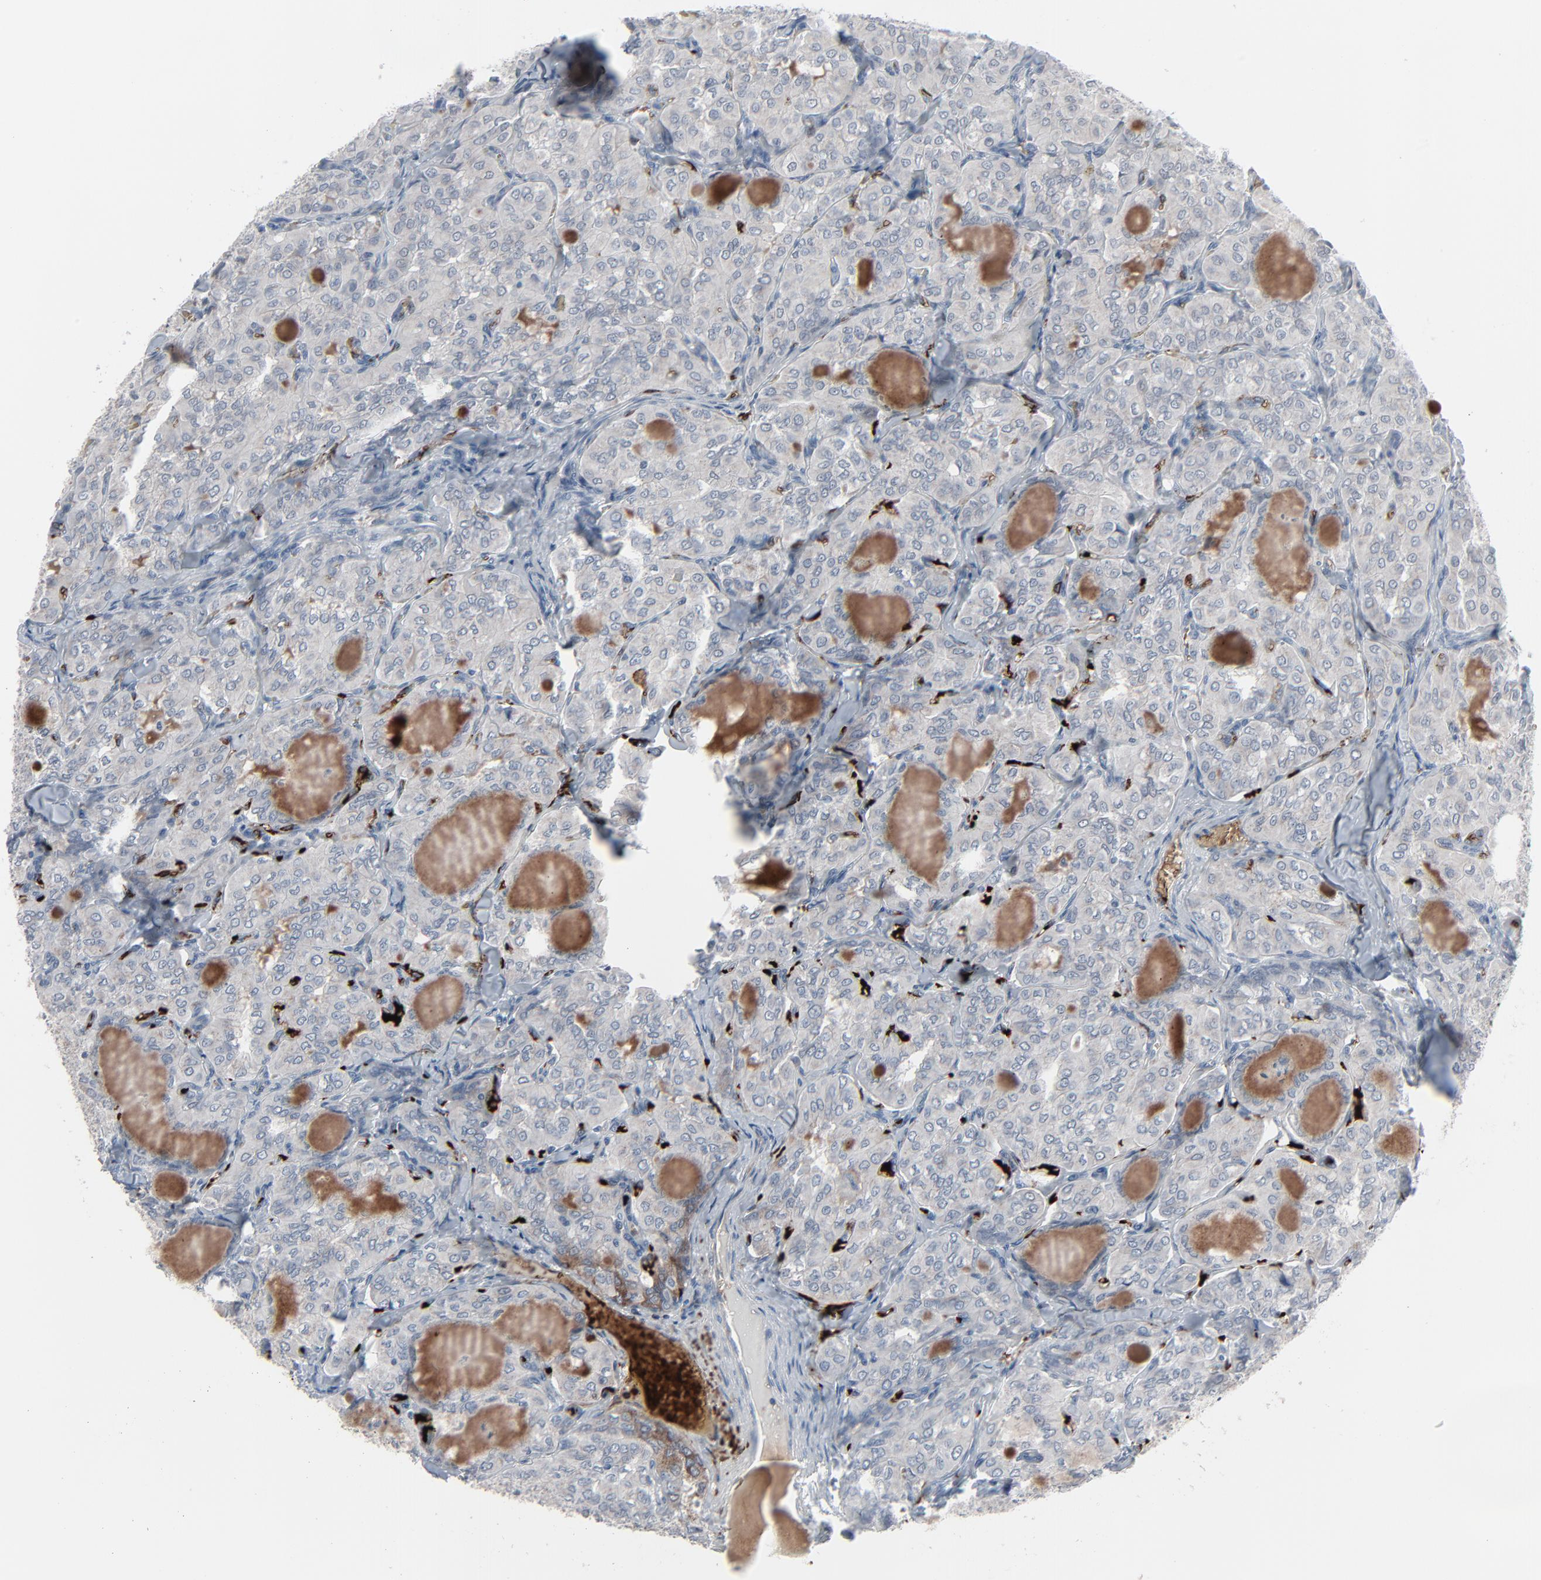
{"staining": {"intensity": "negative", "quantity": "none", "location": "none"}, "tissue": "thyroid cancer", "cell_type": "Tumor cells", "image_type": "cancer", "snomed": [{"axis": "morphology", "description": "Papillary adenocarcinoma, NOS"}, {"axis": "topography", "description": "Thyroid gland"}], "caption": "Tumor cells show no significant staining in thyroid cancer. (DAB (3,3'-diaminobenzidine) immunohistochemistry visualized using brightfield microscopy, high magnification).", "gene": "SAGE1", "patient": {"sex": "male", "age": 20}}